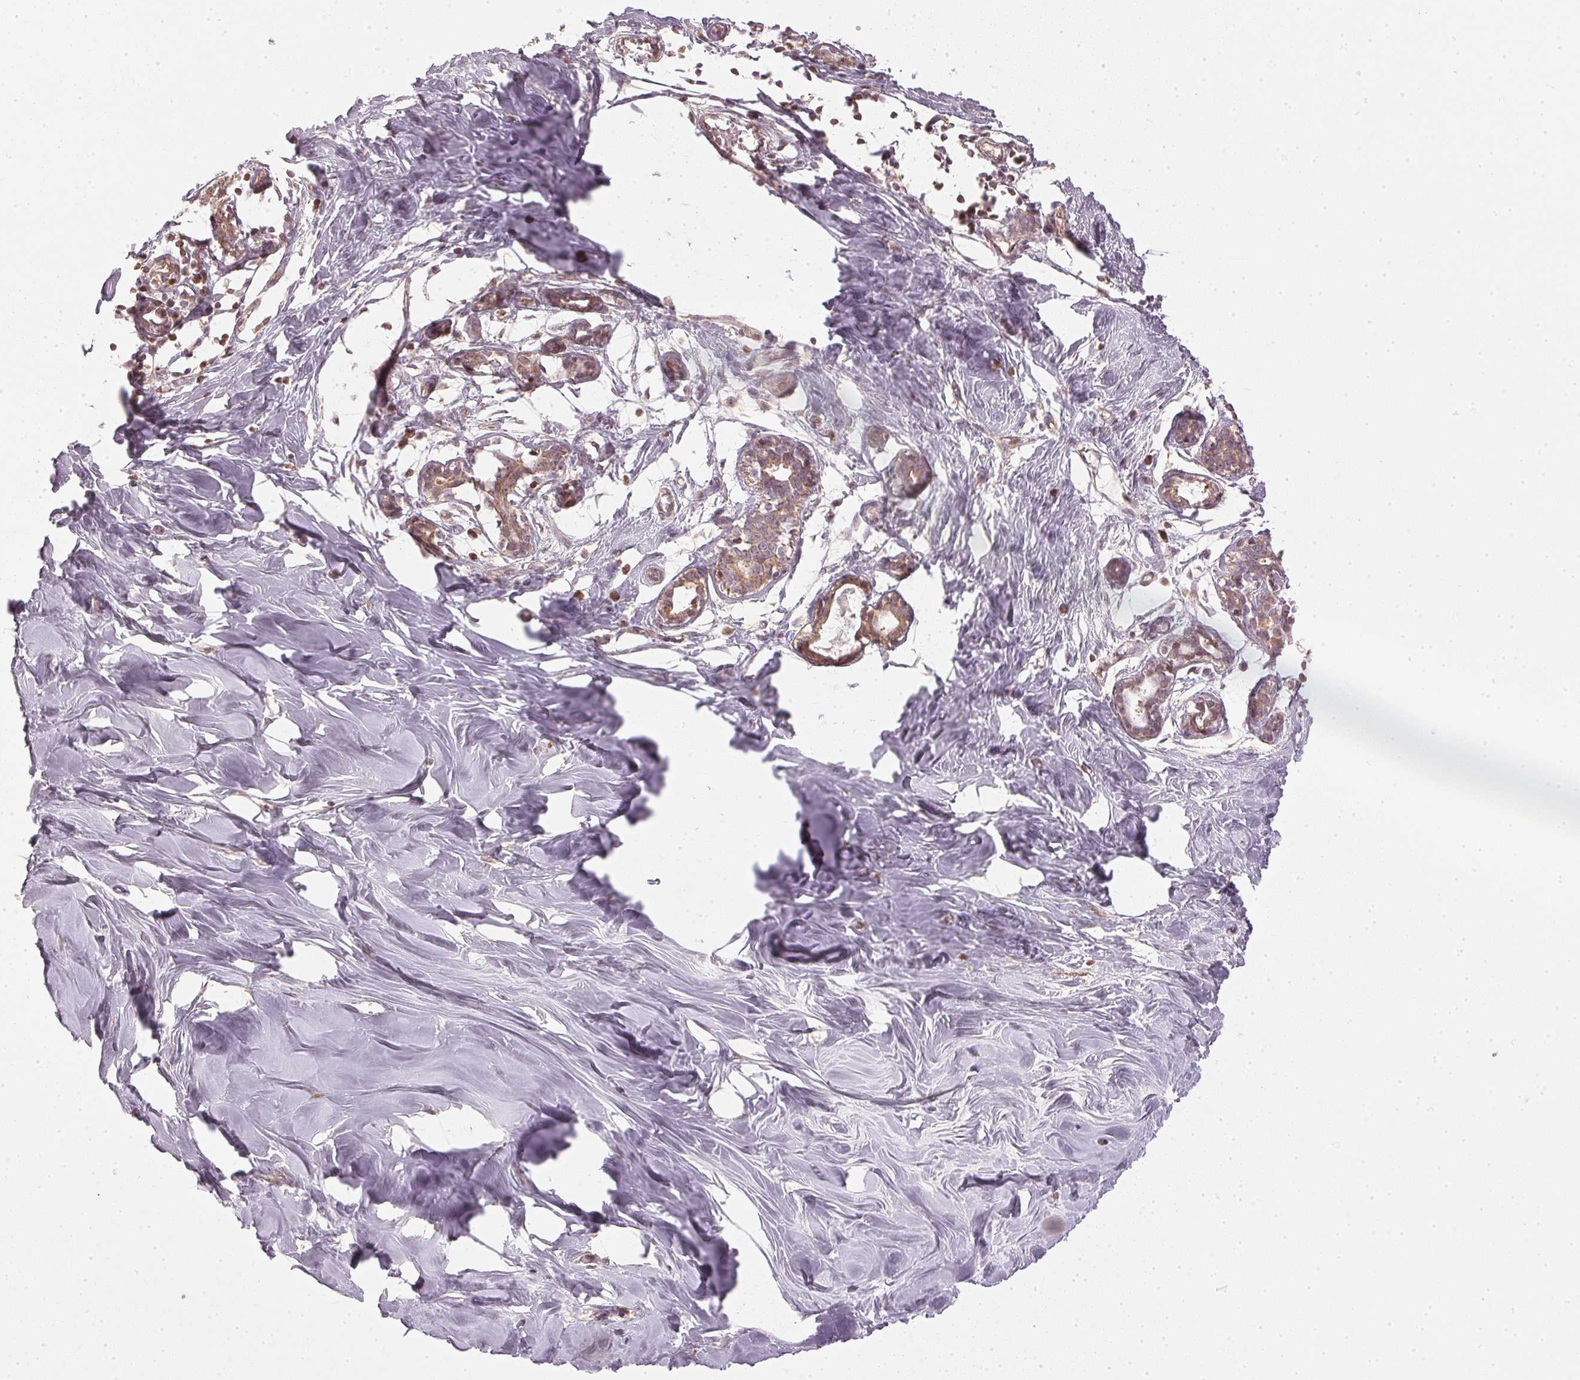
{"staining": {"intensity": "negative", "quantity": "none", "location": "none"}, "tissue": "breast", "cell_type": "Adipocytes", "image_type": "normal", "snomed": [{"axis": "morphology", "description": "Normal tissue, NOS"}, {"axis": "topography", "description": "Breast"}], "caption": "Human breast stained for a protein using immunohistochemistry exhibits no staining in adipocytes.", "gene": "NADK2", "patient": {"sex": "female", "age": 27}}